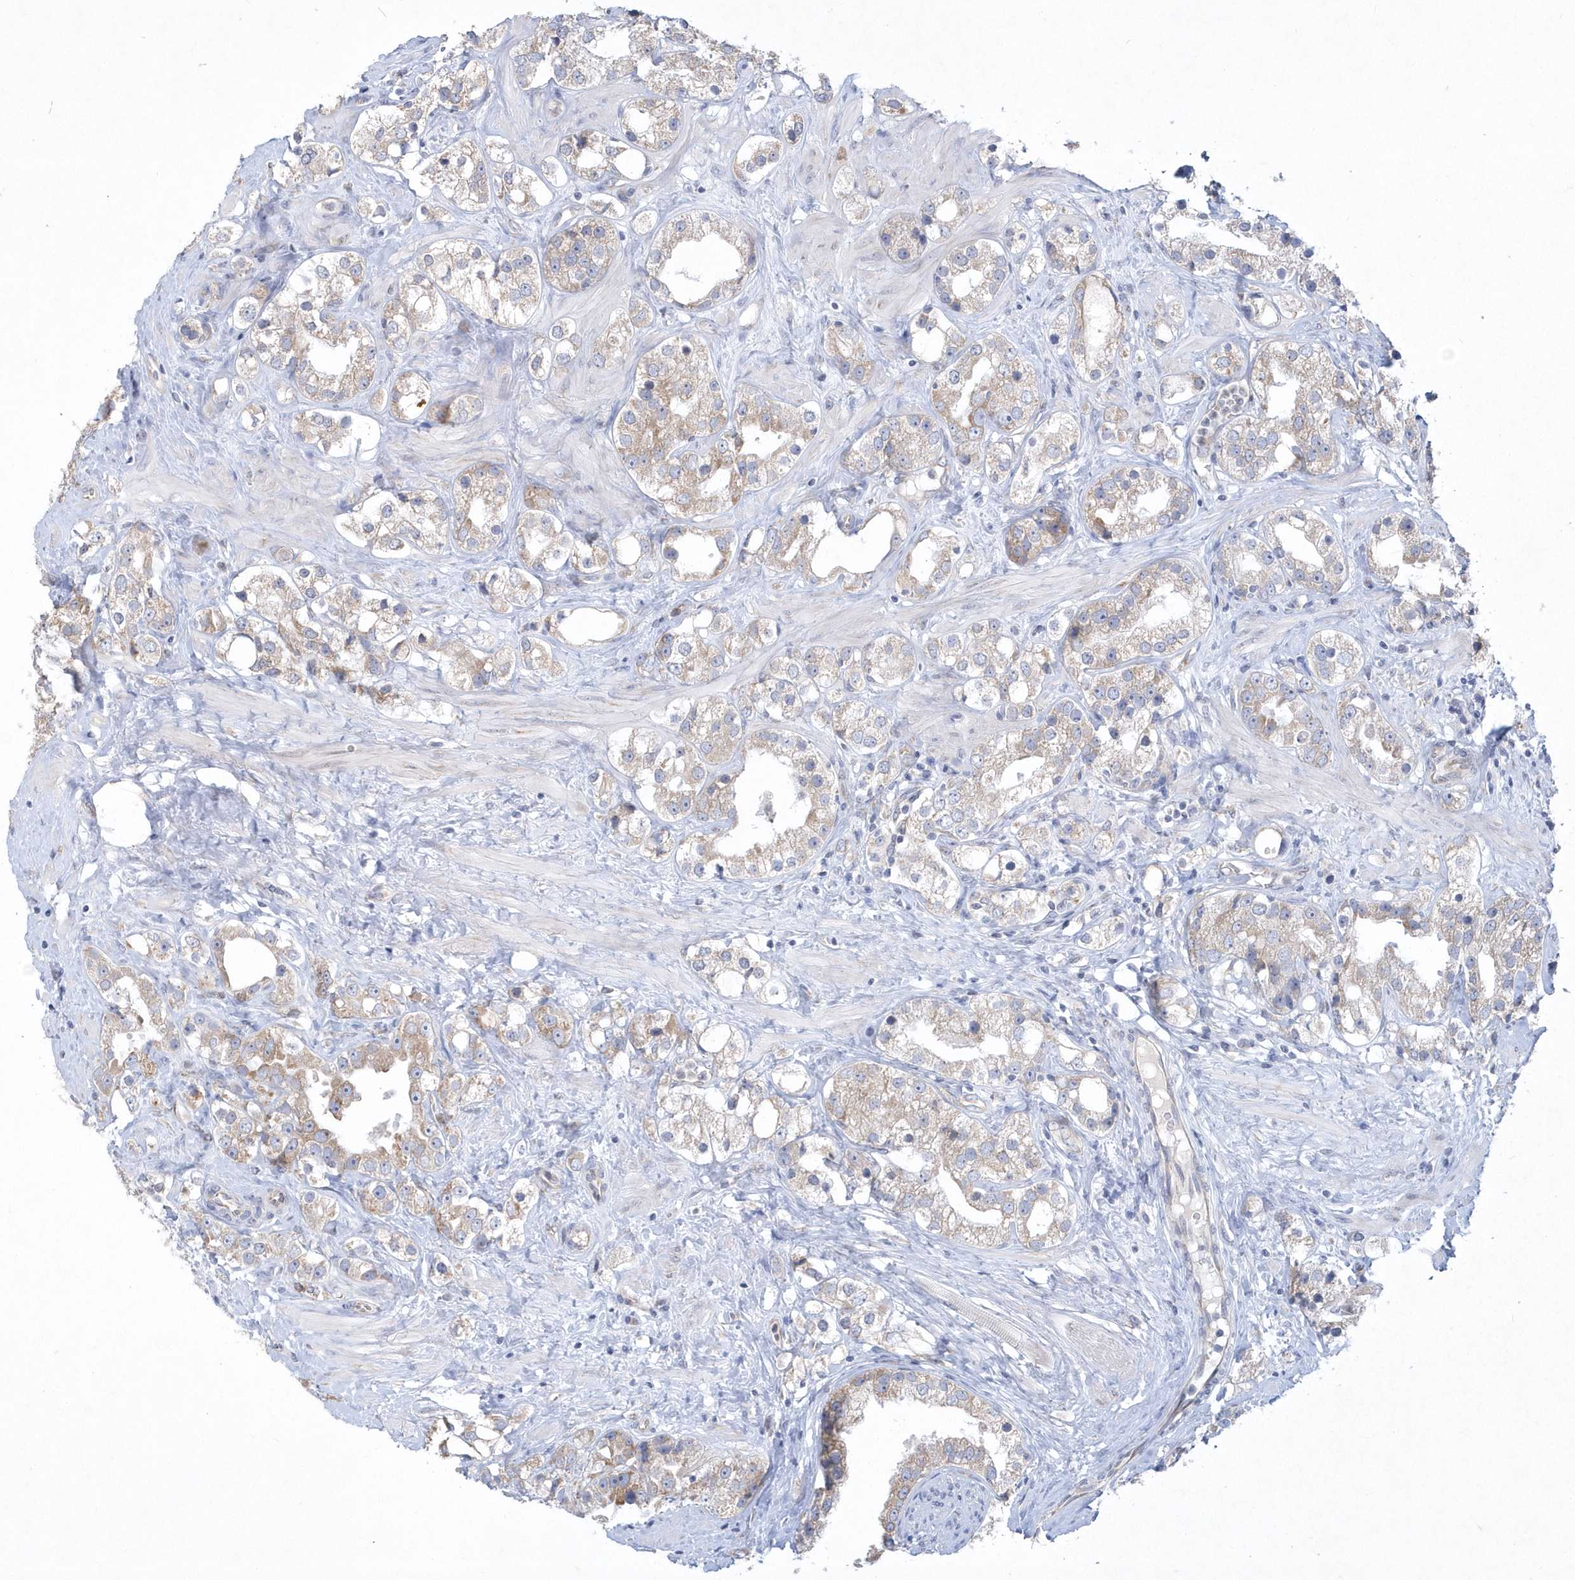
{"staining": {"intensity": "weak", "quantity": "25%-75%", "location": "cytoplasmic/membranous"}, "tissue": "prostate cancer", "cell_type": "Tumor cells", "image_type": "cancer", "snomed": [{"axis": "morphology", "description": "Adenocarcinoma, NOS"}, {"axis": "topography", "description": "Prostate"}], "caption": "Adenocarcinoma (prostate) stained for a protein displays weak cytoplasmic/membranous positivity in tumor cells. (IHC, brightfield microscopy, high magnification).", "gene": "DGAT1", "patient": {"sex": "male", "age": 79}}